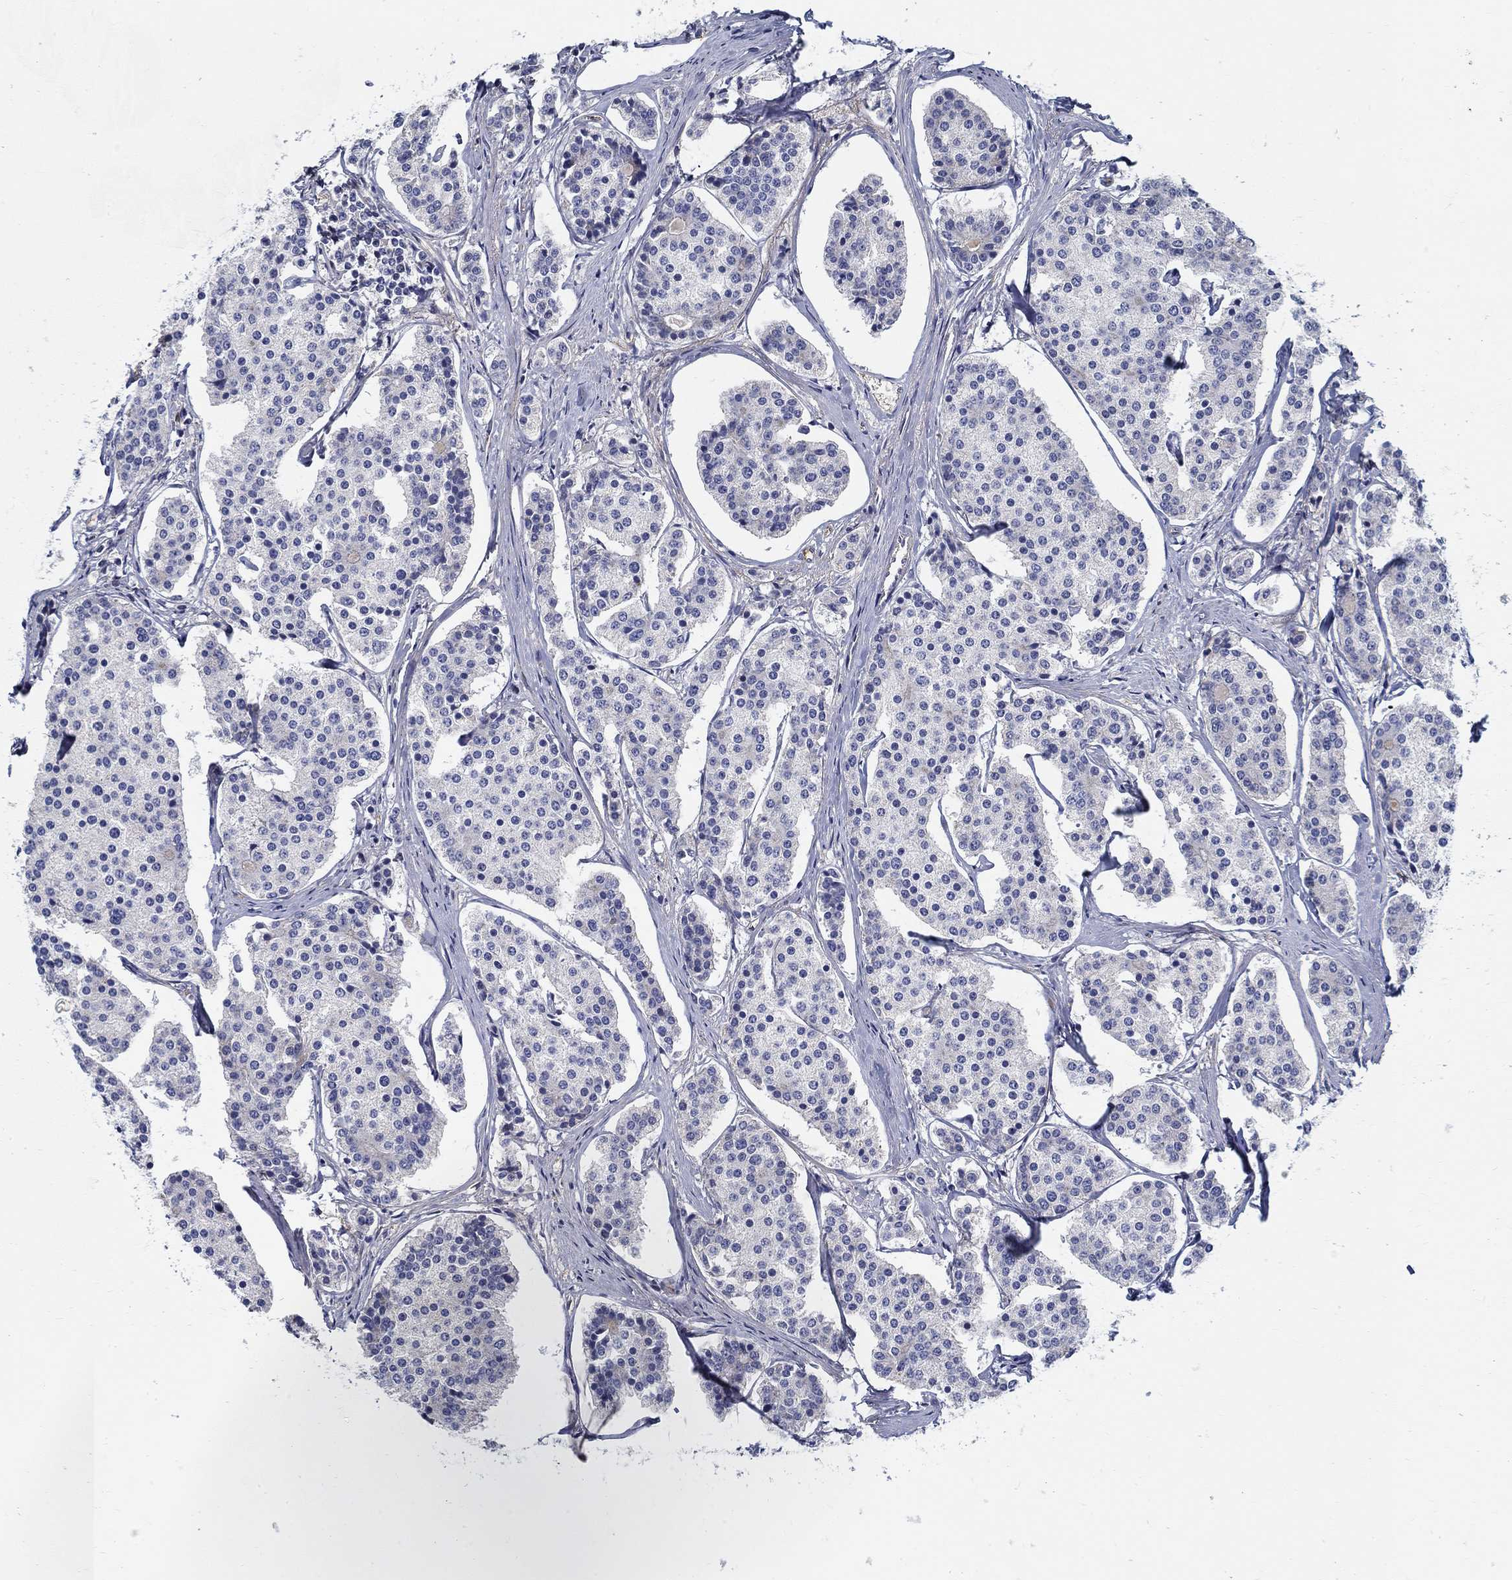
{"staining": {"intensity": "negative", "quantity": "none", "location": "none"}, "tissue": "carcinoid", "cell_type": "Tumor cells", "image_type": "cancer", "snomed": [{"axis": "morphology", "description": "Carcinoid, malignant, NOS"}, {"axis": "topography", "description": "Small intestine"}], "caption": "The immunohistochemistry photomicrograph has no significant staining in tumor cells of carcinoid tissue. The staining was performed using DAB to visualize the protein expression in brown, while the nuclei were stained in blue with hematoxylin (Magnification: 20x).", "gene": "C16orf46", "patient": {"sex": "female", "age": 65}}